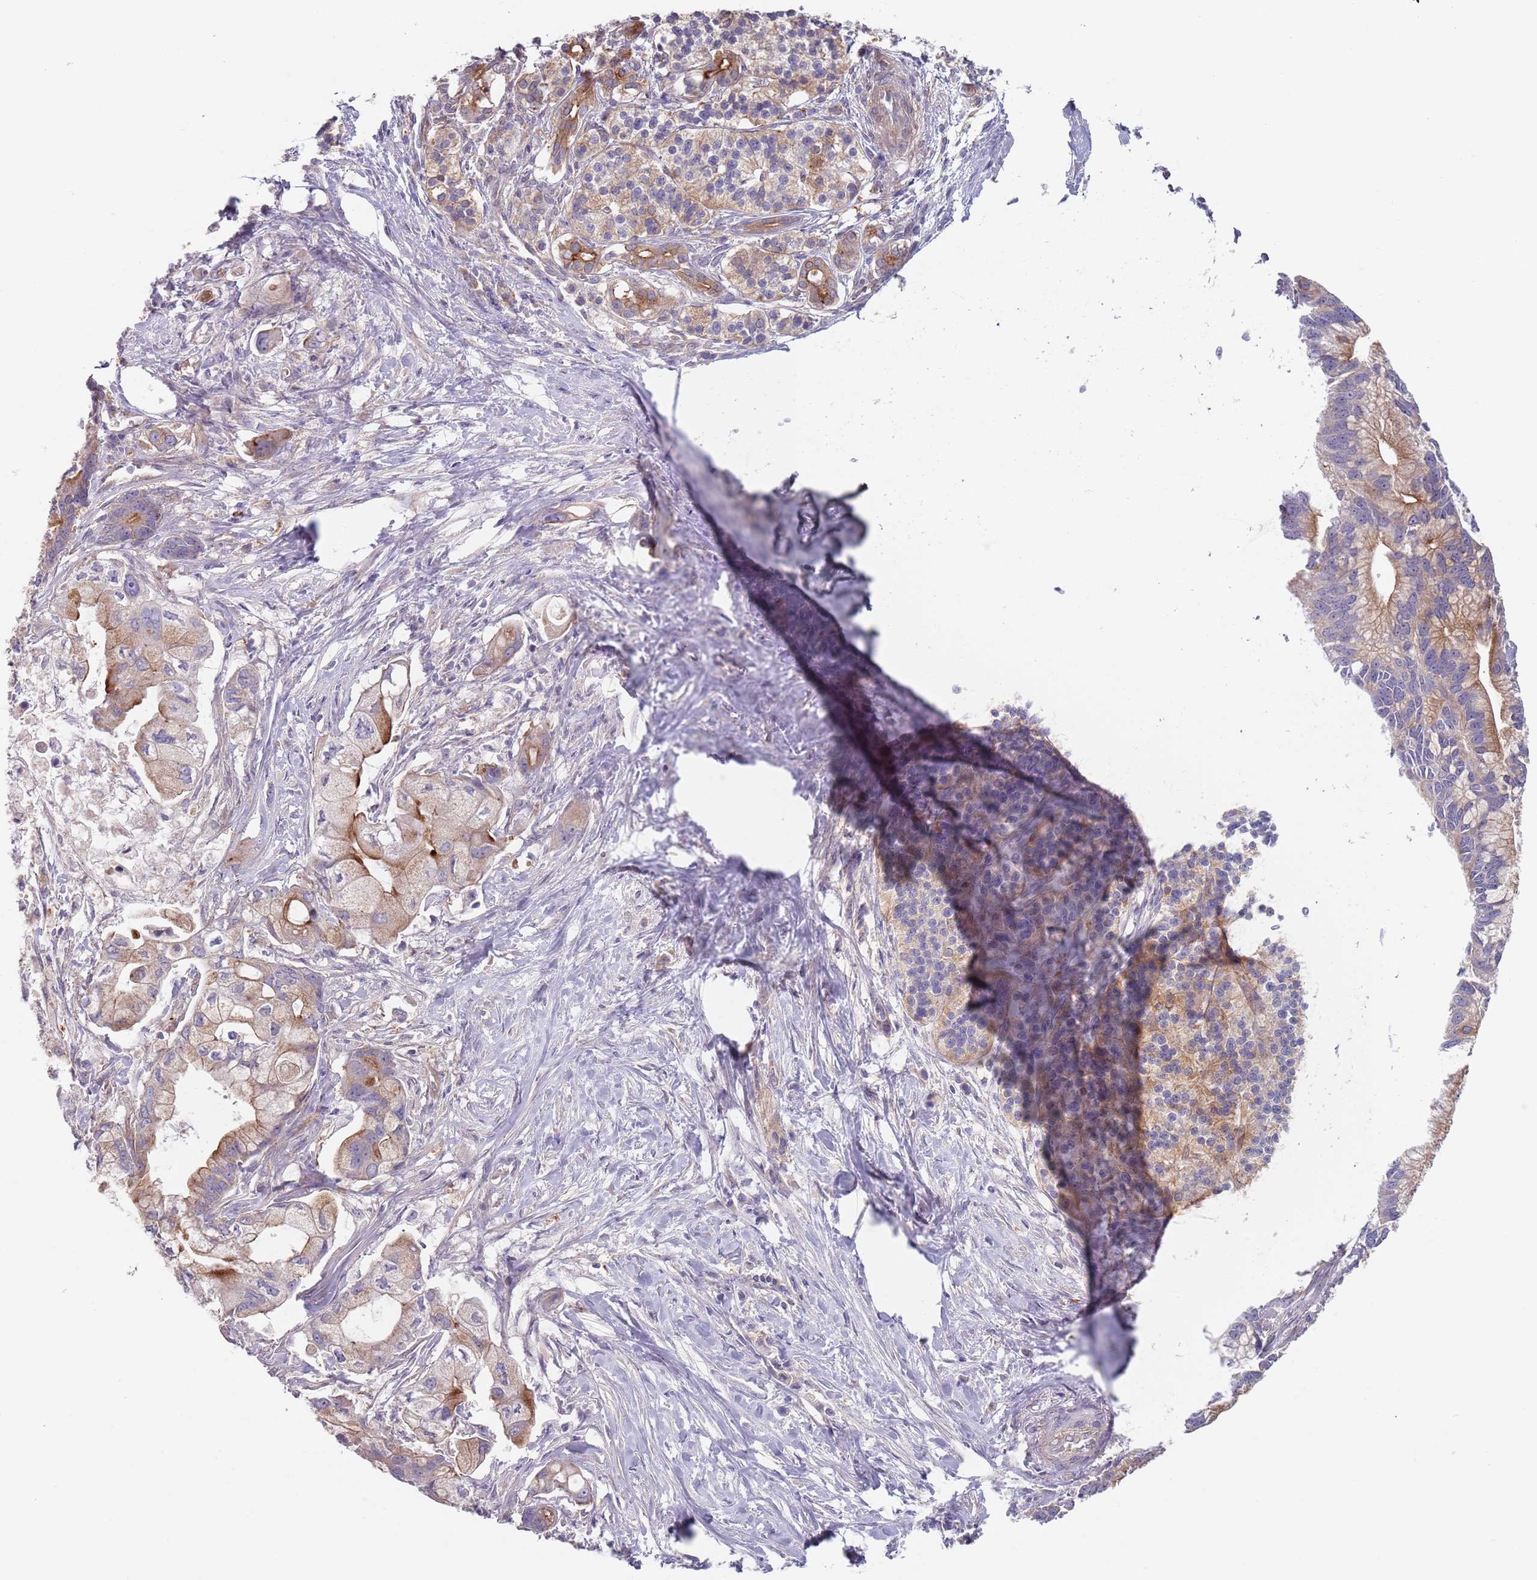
{"staining": {"intensity": "moderate", "quantity": "25%-75%", "location": "cytoplasmic/membranous"}, "tissue": "pancreatic cancer", "cell_type": "Tumor cells", "image_type": "cancer", "snomed": [{"axis": "morphology", "description": "Adenocarcinoma, NOS"}, {"axis": "topography", "description": "Pancreas"}], "caption": "Tumor cells show medium levels of moderate cytoplasmic/membranous expression in approximately 25%-75% of cells in human pancreatic cancer (adenocarcinoma). (DAB IHC with brightfield microscopy, high magnification).", "gene": "APPL2", "patient": {"sex": "male", "age": 68}}